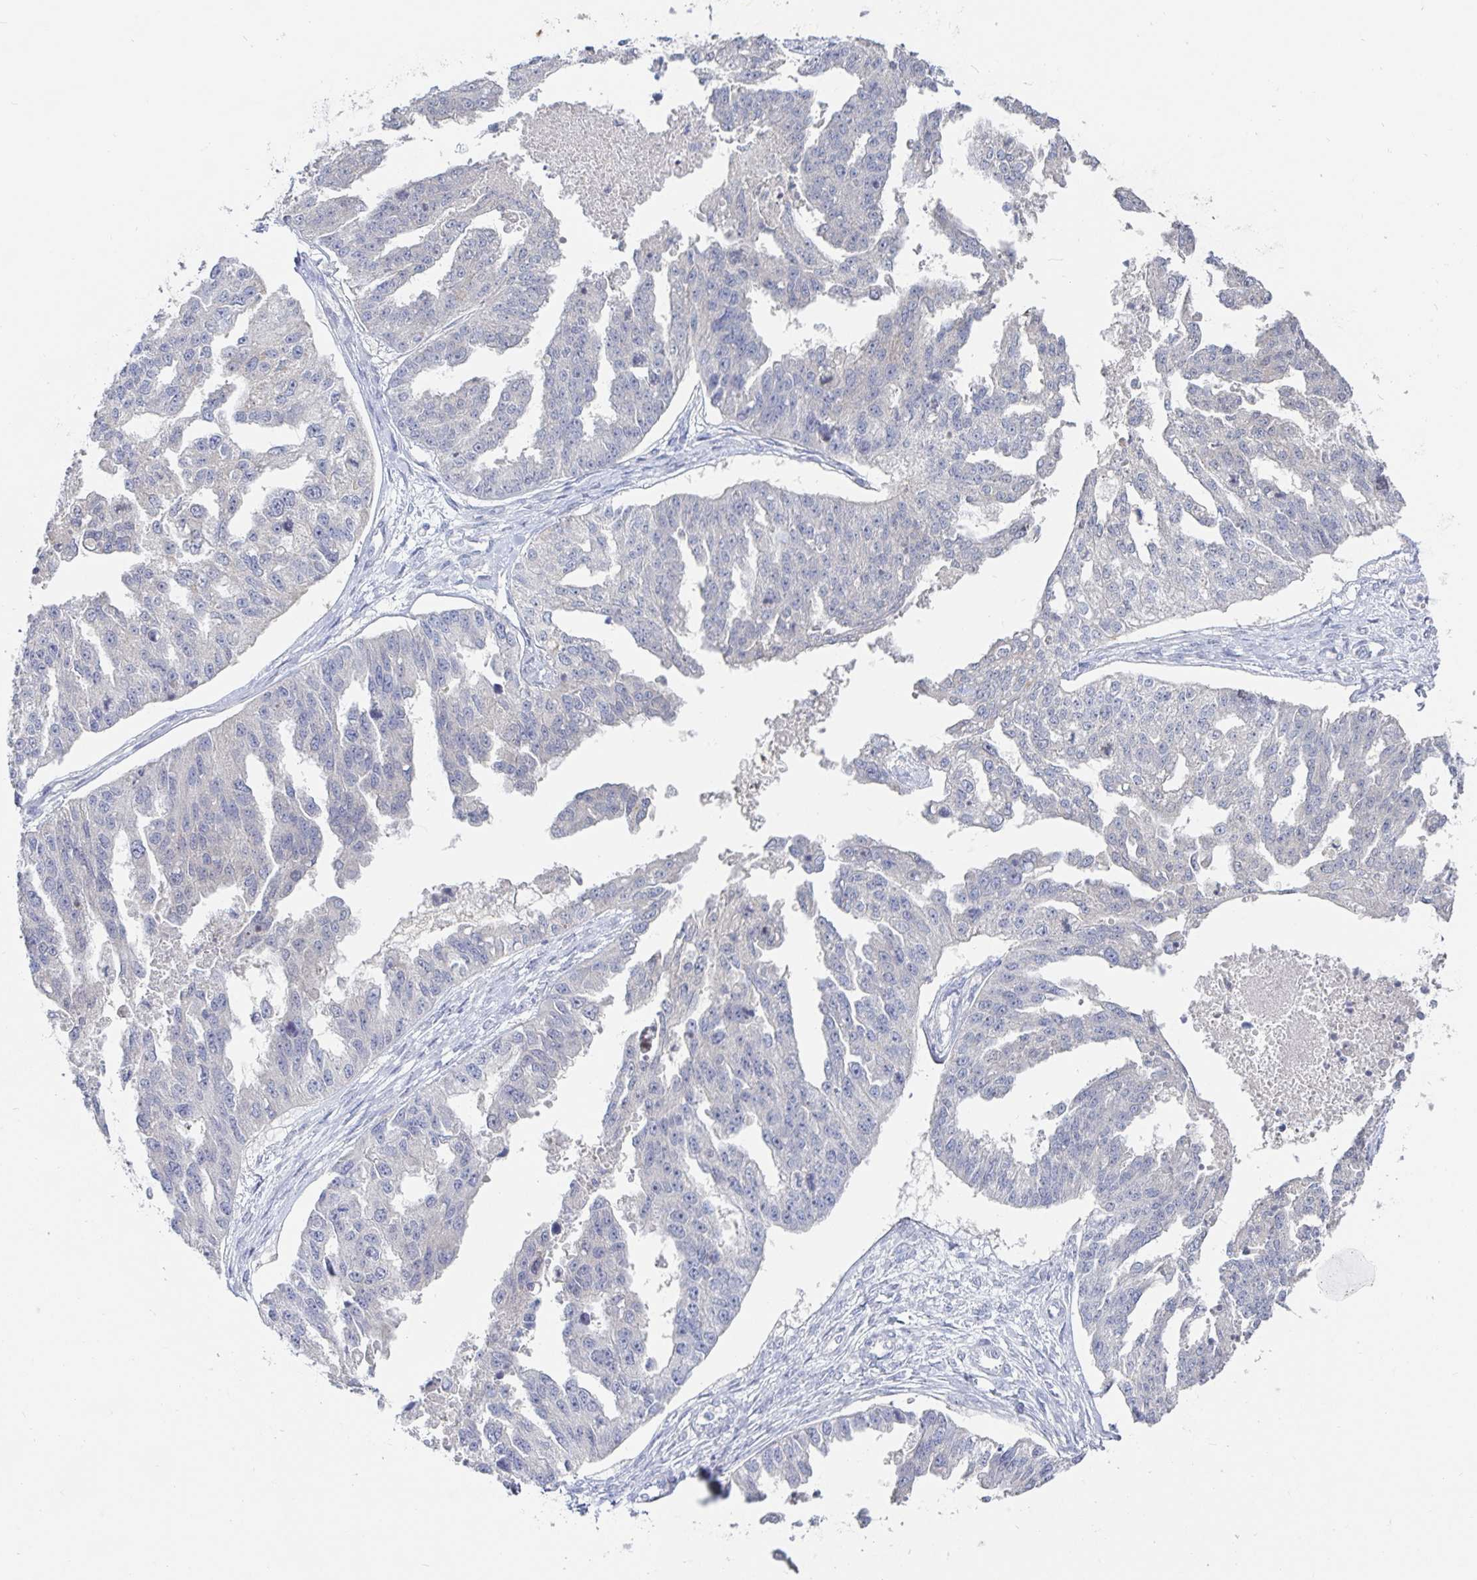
{"staining": {"intensity": "negative", "quantity": "none", "location": "none"}, "tissue": "ovarian cancer", "cell_type": "Tumor cells", "image_type": "cancer", "snomed": [{"axis": "morphology", "description": "Cystadenocarcinoma, serous, NOS"}, {"axis": "topography", "description": "Ovary"}], "caption": "A micrograph of serous cystadenocarcinoma (ovarian) stained for a protein reveals no brown staining in tumor cells.", "gene": "SPPL3", "patient": {"sex": "female", "age": 58}}